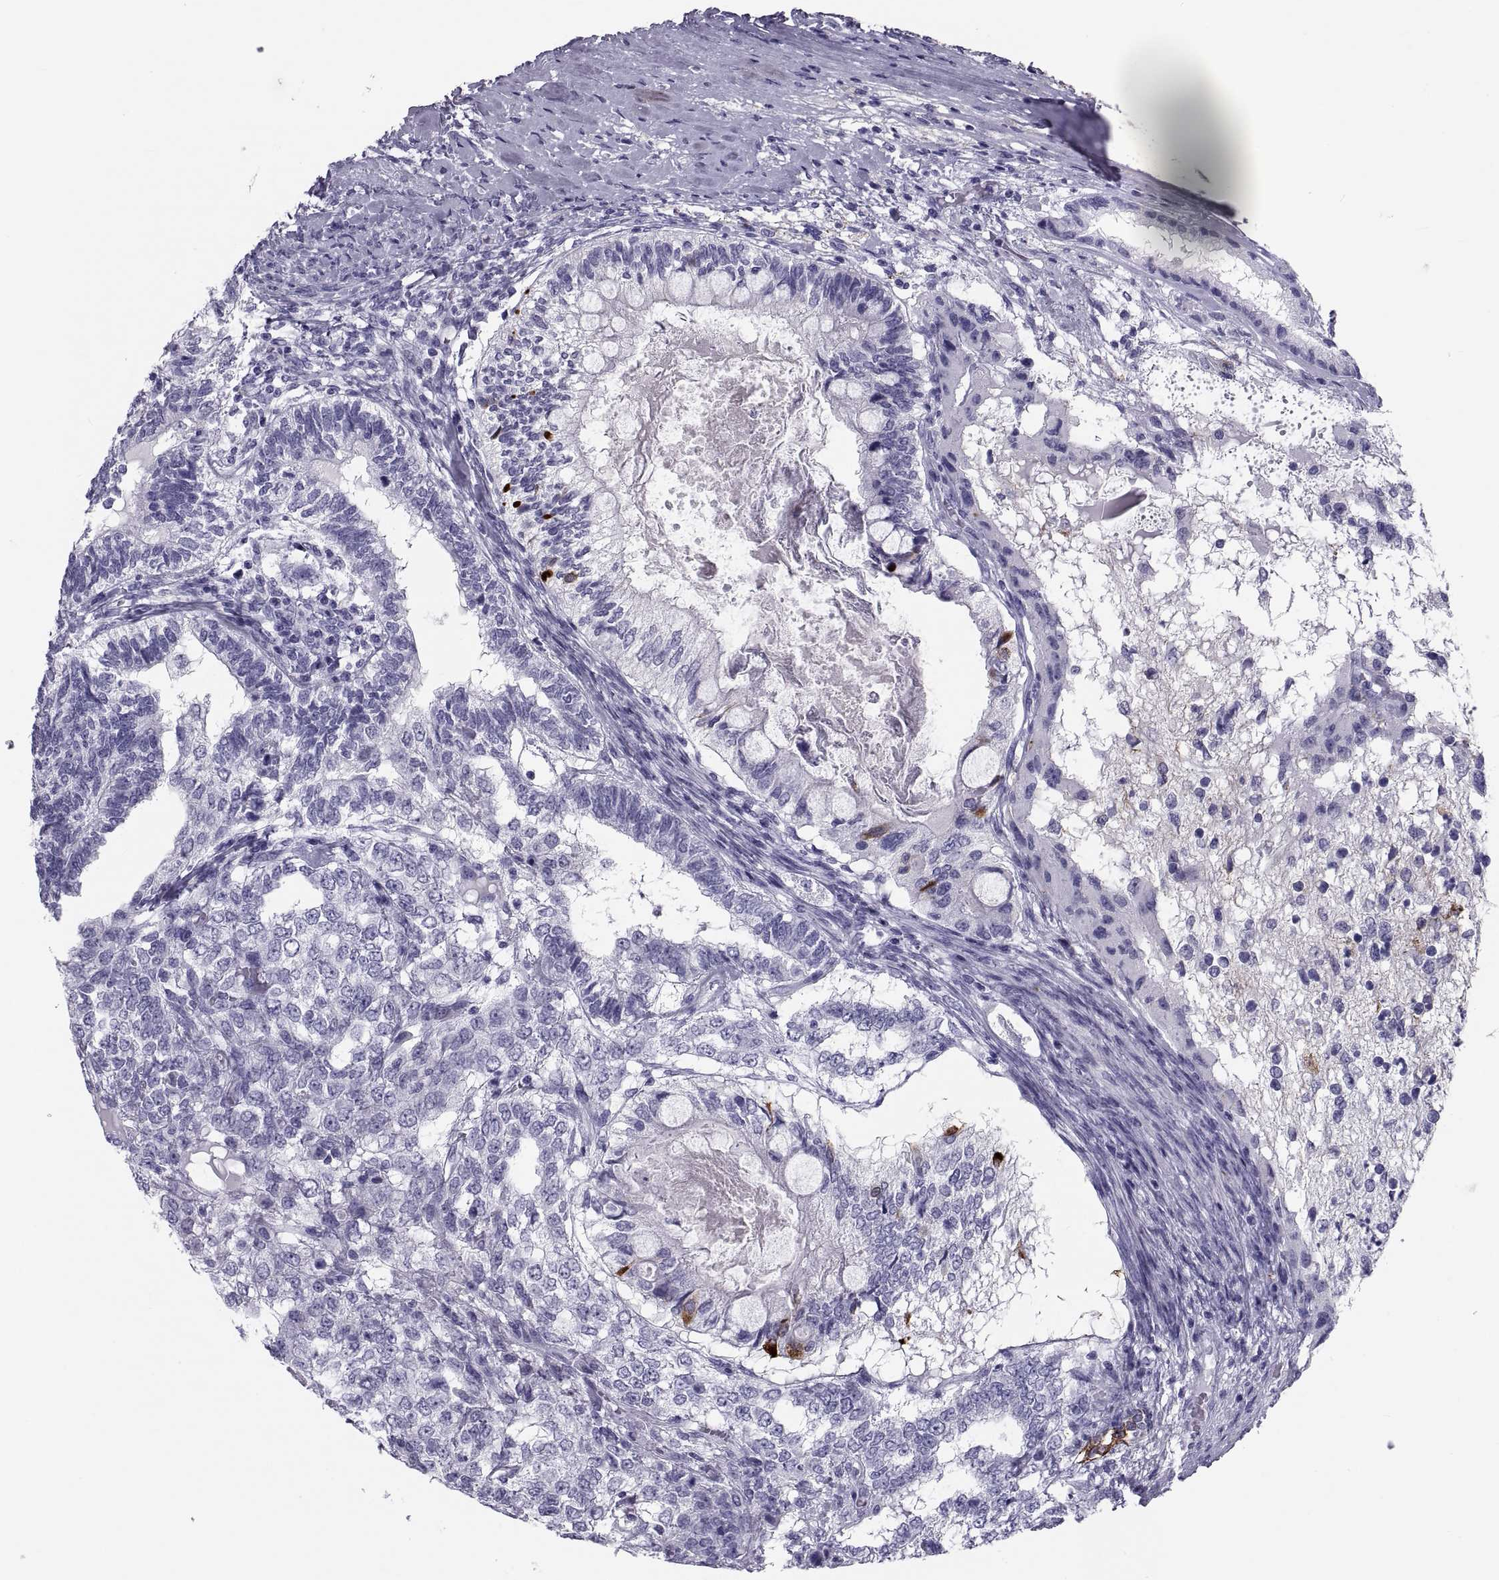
{"staining": {"intensity": "negative", "quantity": "none", "location": "none"}, "tissue": "testis cancer", "cell_type": "Tumor cells", "image_type": "cancer", "snomed": [{"axis": "morphology", "description": "Seminoma, NOS"}, {"axis": "morphology", "description": "Carcinoma, Embryonal, NOS"}, {"axis": "topography", "description": "Testis"}], "caption": "The histopathology image demonstrates no significant positivity in tumor cells of testis cancer.", "gene": "DEFB129", "patient": {"sex": "male", "age": 41}}